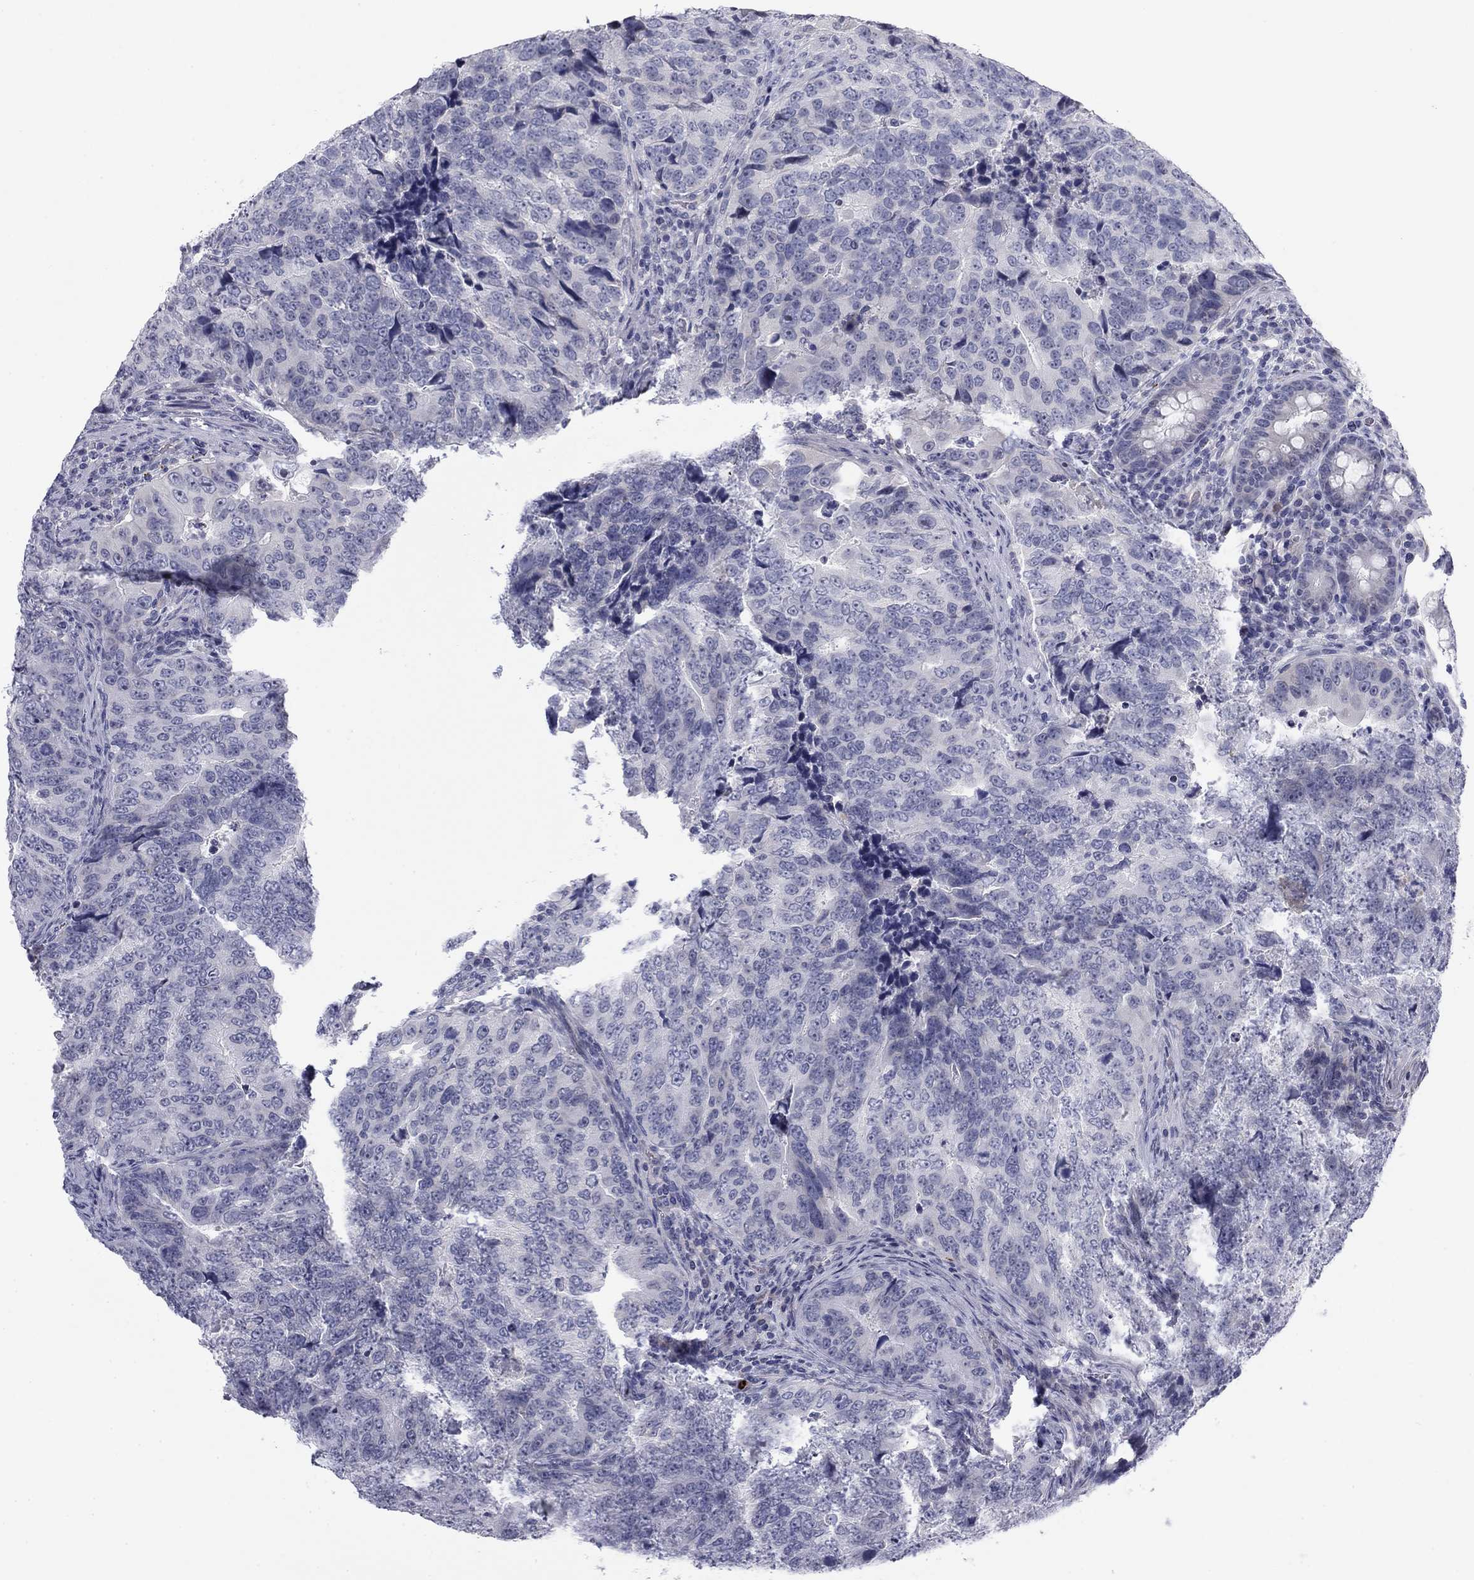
{"staining": {"intensity": "negative", "quantity": "none", "location": "none"}, "tissue": "colorectal cancer", "cell_type": "Tumor cells", "image_type": "cancer", "snomed": [{"axis": "morphology", "description": "Adenocarcinoma, NOS"}, {"axis": "topography", "description": "Colon"}], "caption": "This is a image of IHC staining of colorectal cancer (adenocarcinoma), which shows no positivity in tumor cells.", "gene": "PRPH", "patient": {"sex": "female", "age": 72}}